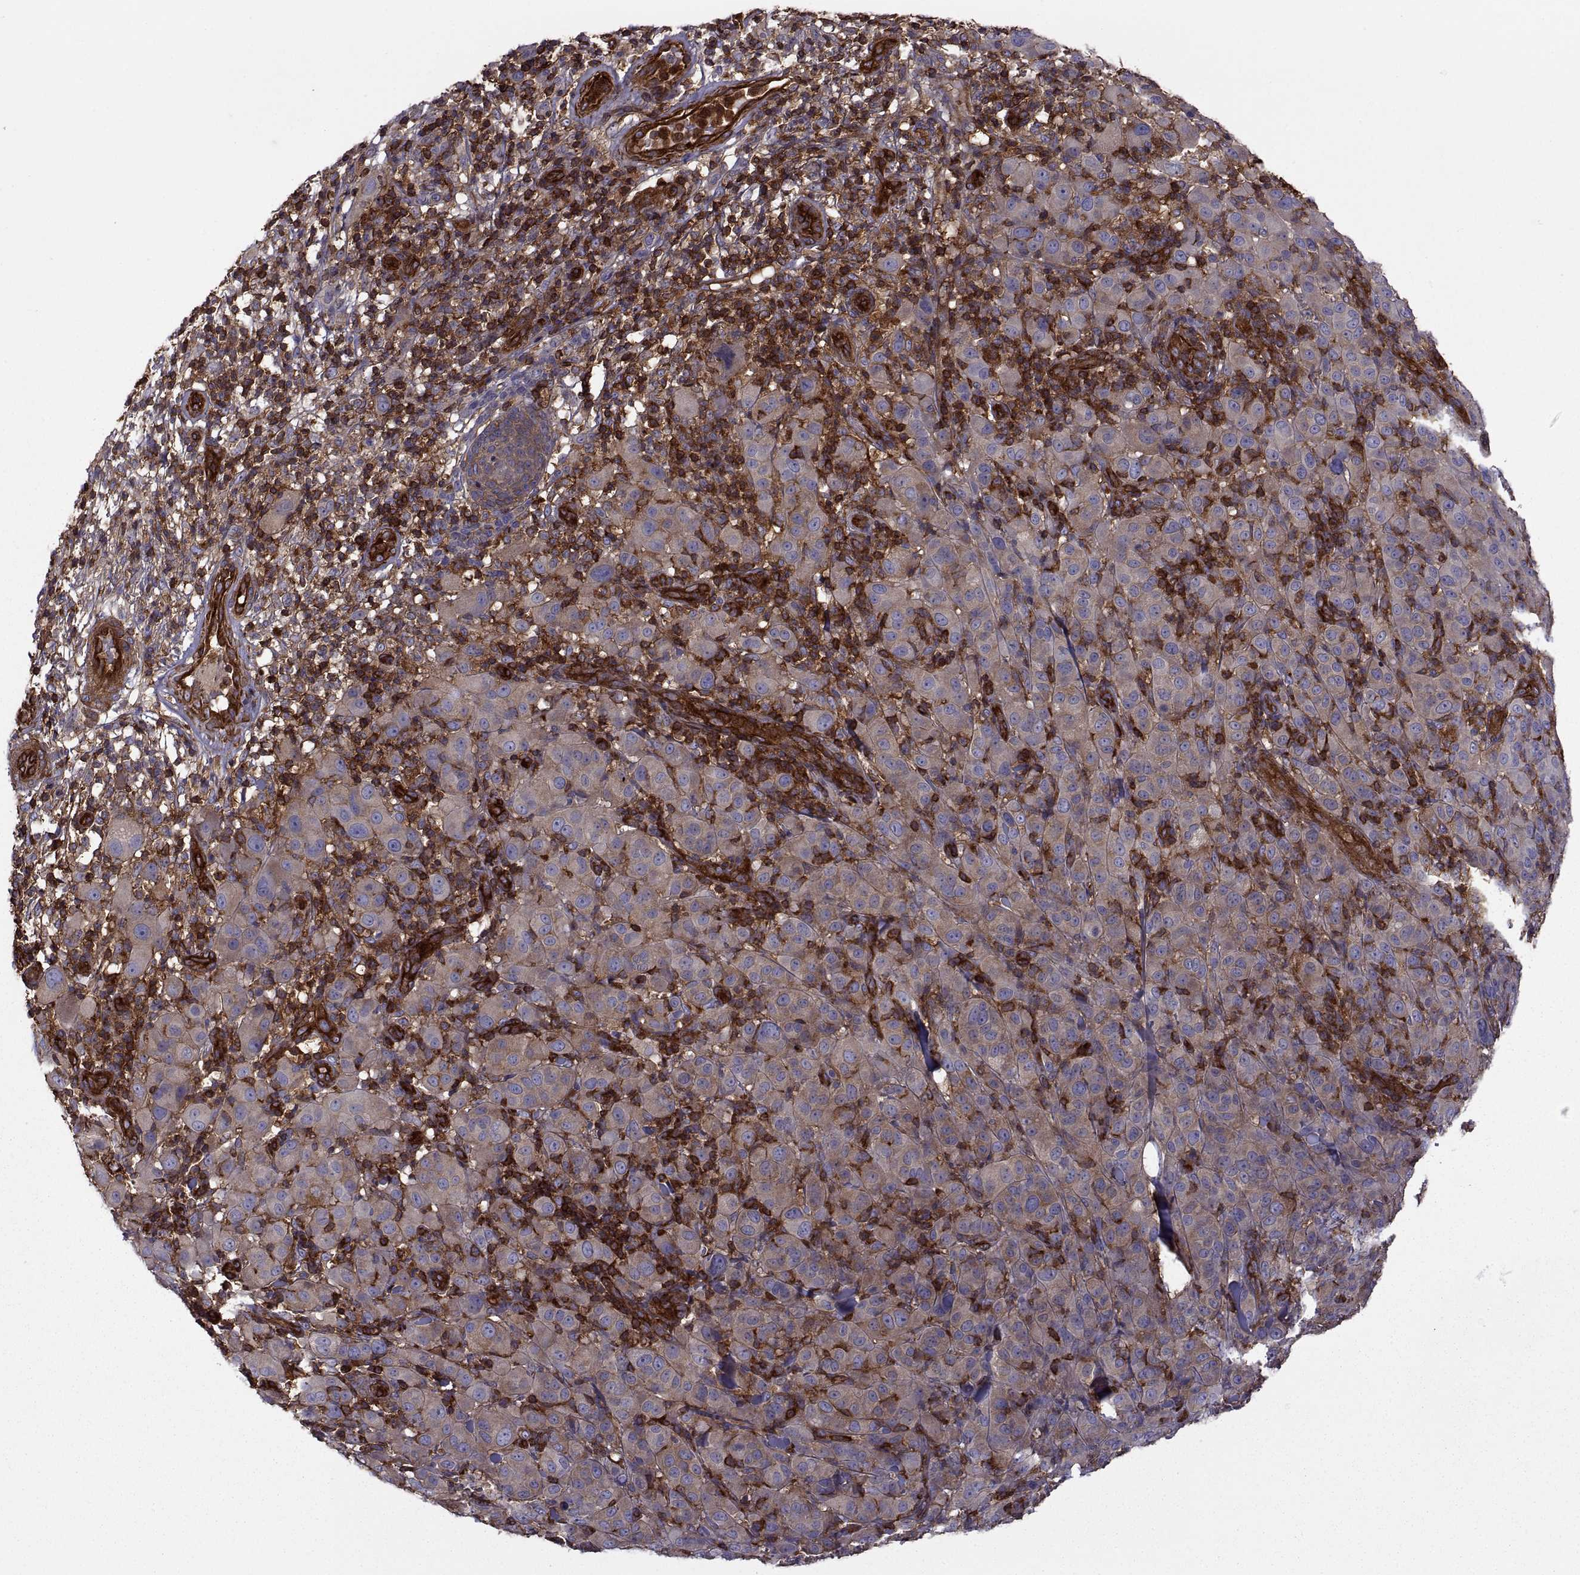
{"staining": {"intensity": "weak", "quantity": ">75%", "location": "cytoplasmic/membranous"}, "tissue": "melanoma", "cell_type": "Tumor cells", "image_type": "cancer", "snomed": [{"axis": "morphology", "description": "Malignant melanoma, NOS"}, {"axis": "topography", "description": "Skin"}], "caption": "Immunohistochemical staining of human melanoma demonstrates weak cytoplasmic/membranous protein positivity in about >75% of tumor cells.", "gene": "MYH9", "patient": {"sex": "female", "age": 87}}